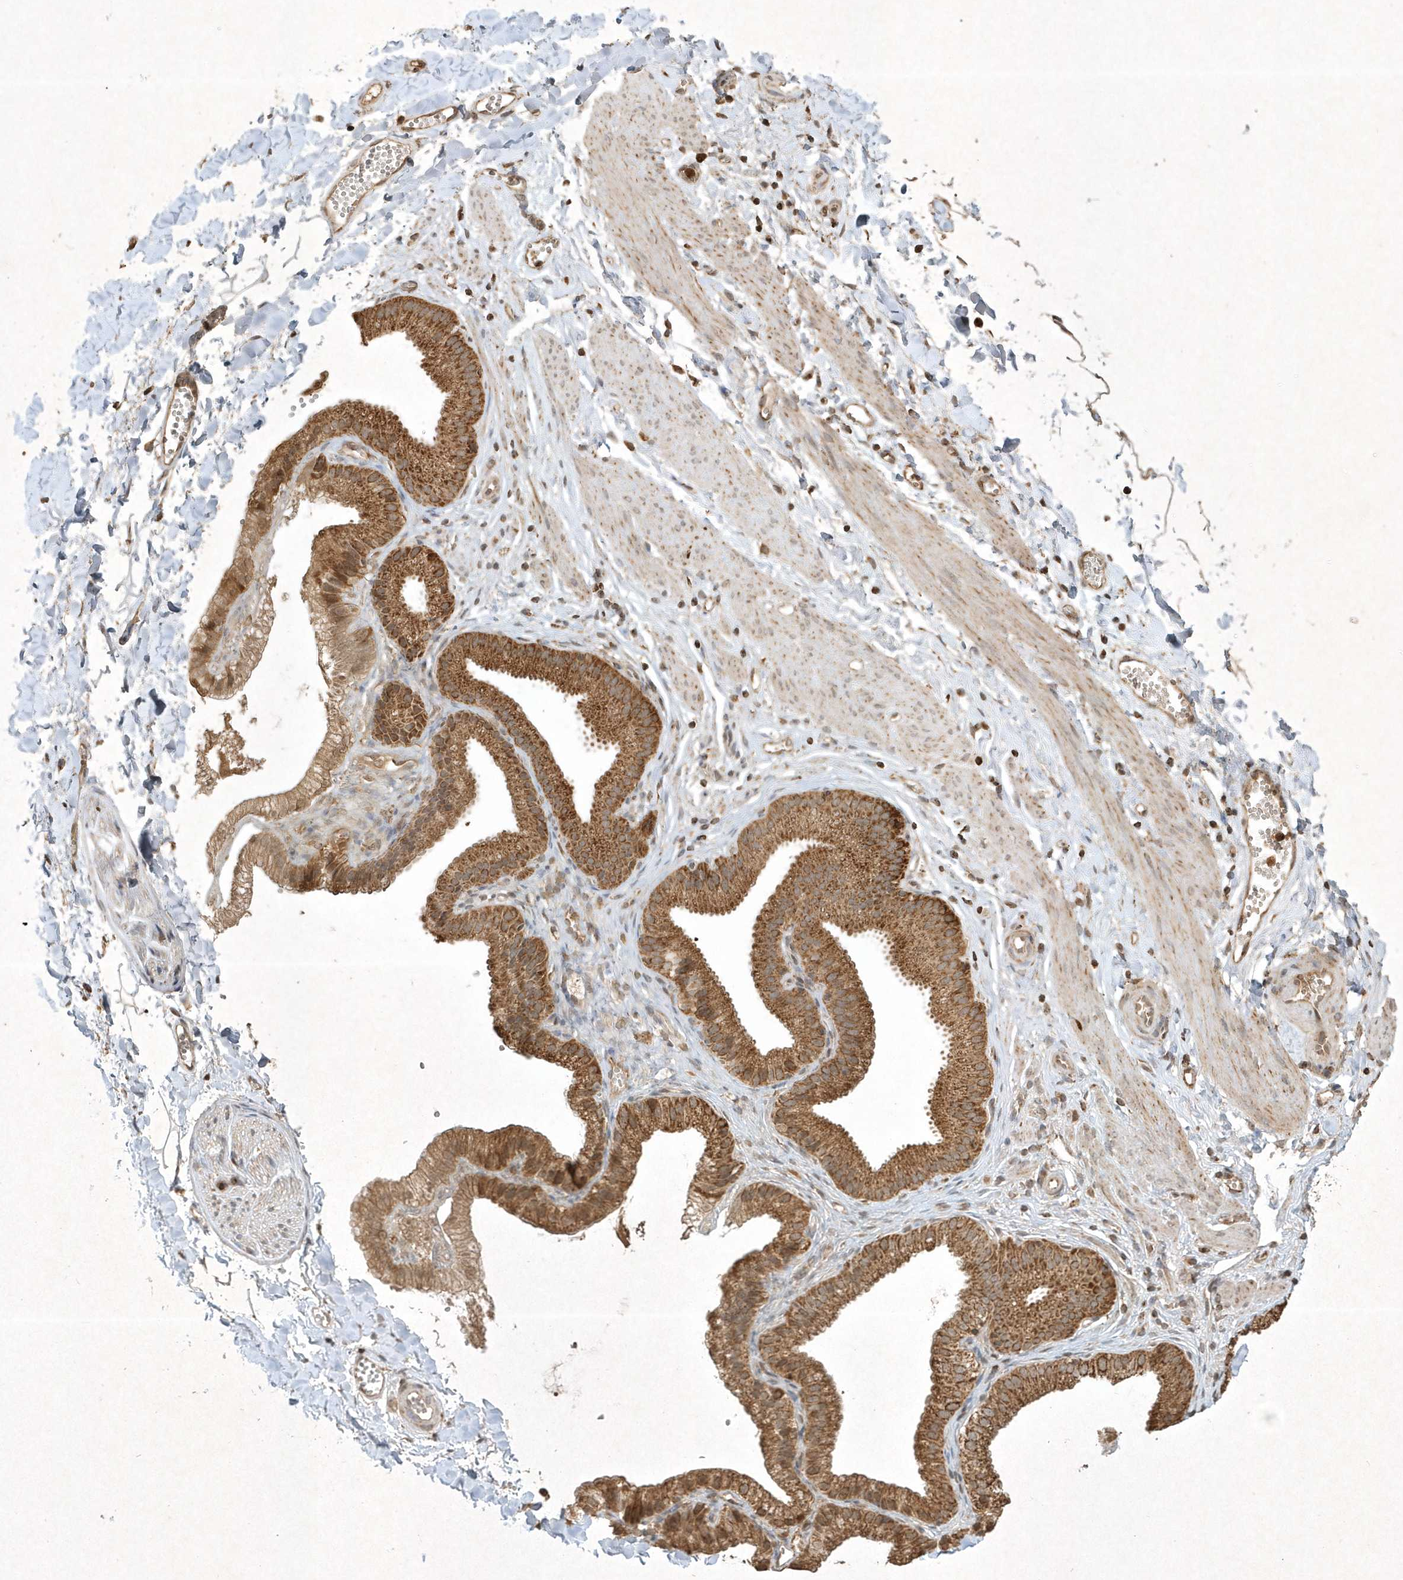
{"staining": {"intensity": "negative", "quantity": "none", "location": "none"}, "tissue": "adipose tissue", "cell_type": "Adipocytes", "image_type": "normal", "snomed": [{"axis": "morphology", "description": "Normal tissue, NOS"}, {"axis": "topography", "description": "Gallbladder"}, {"axis": "topography", "description": "Peripheral nerve tissue"}], "caption": "Photomicrograph shows no significant protein staining in adipocytes of normal adipose tissue.", "gene": "PLTP", "patient": {"sex": "male", "age": 38}}